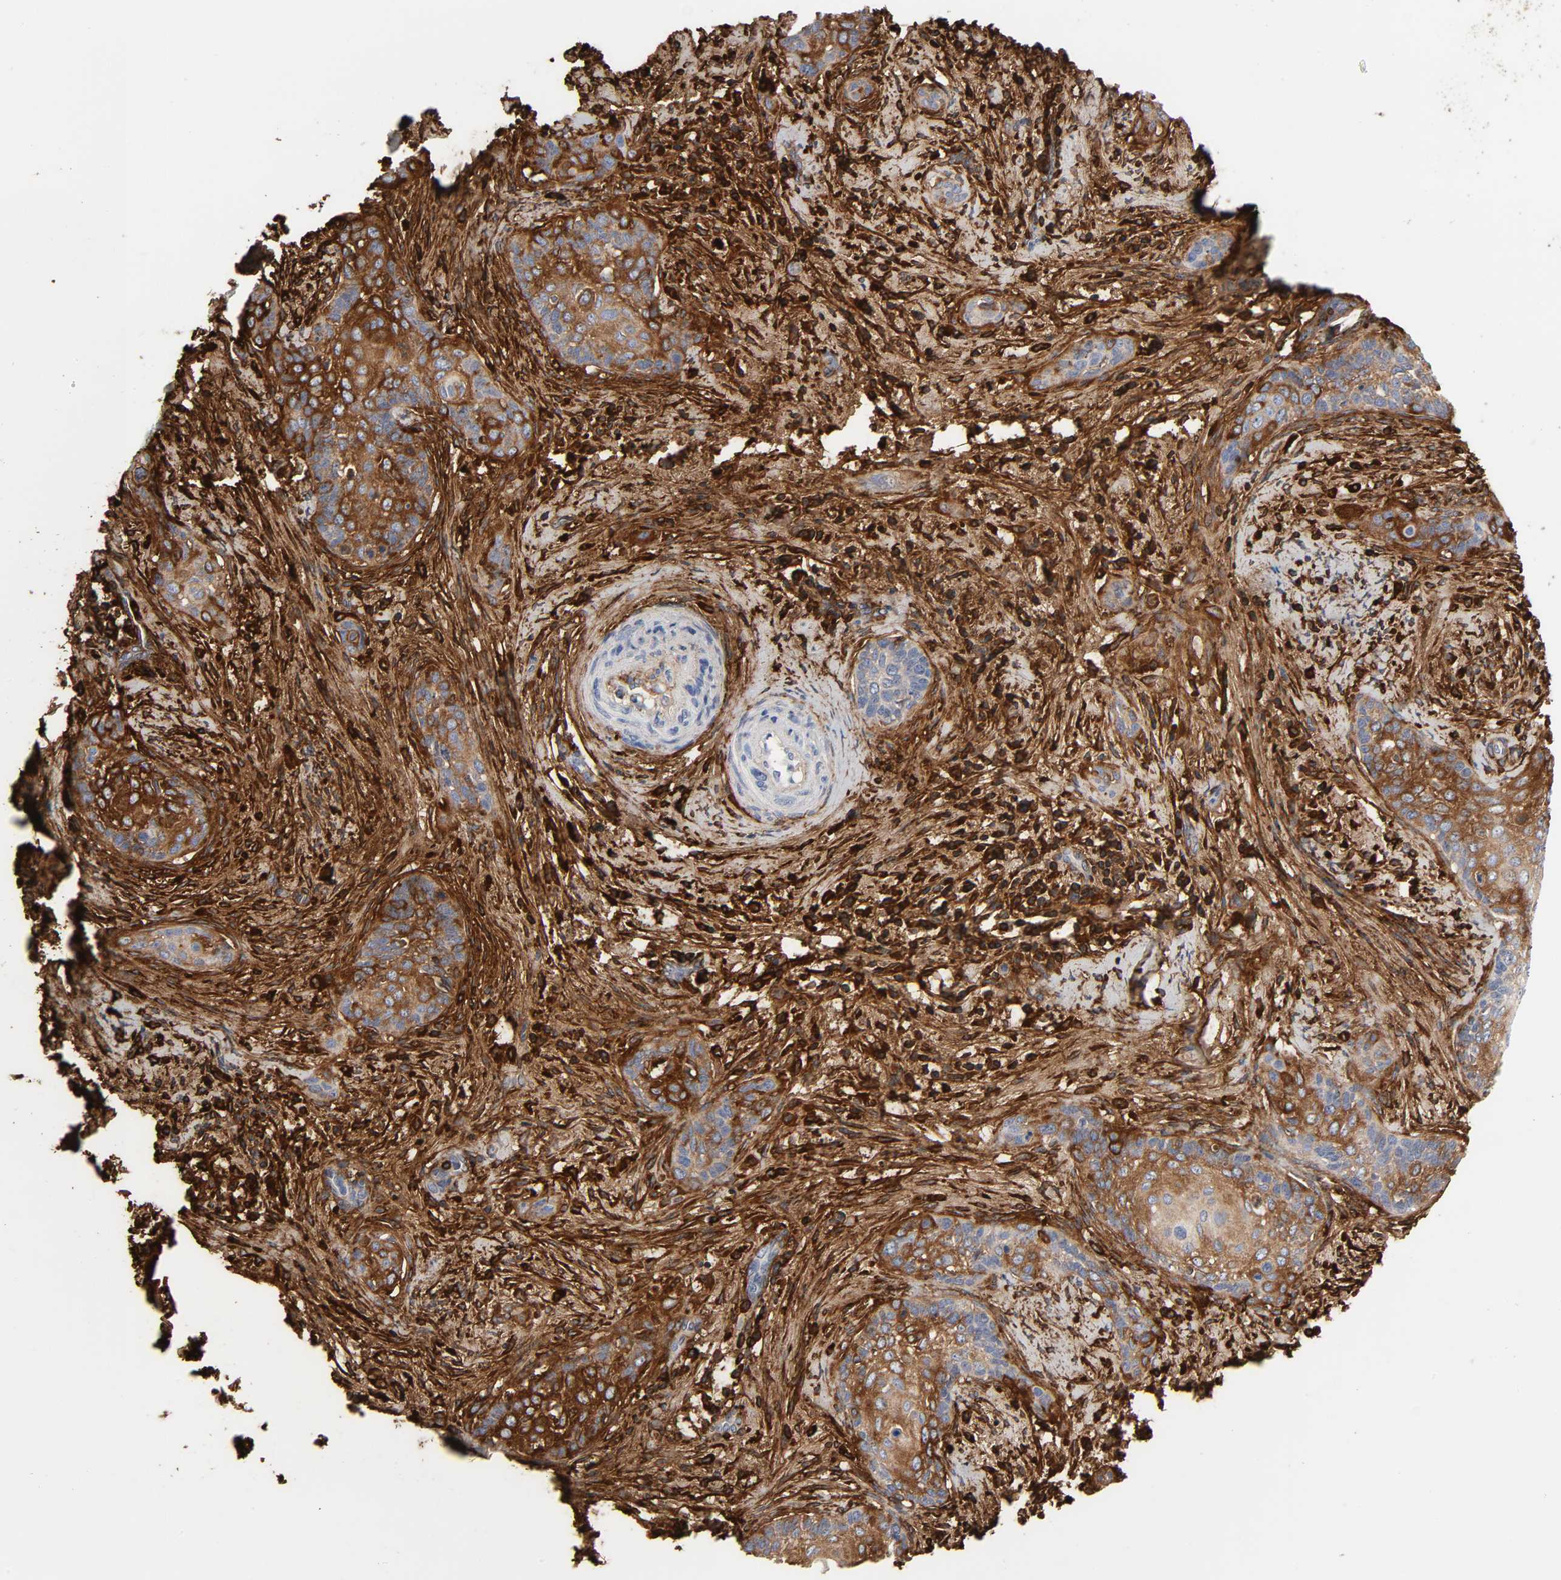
{"staining": {"intensity": "strong", "quantity": ">75%", "location": "cytoplasmic/membranous"}, "tissue": "cervical cancer", "cell_type": "Tumor cells", "image_type": "cancer", "snomed": [{"axis": "morphology", "description": "Squamous cell carcinoma, NOS"}, {"axis": "topography", "description": "Cervix"}], "caption": "Tumor cells reveal high levels of strong cytoplasmic/membranous positivity in approximately >75% of cells in human cervical squamous cell carcinoma.", "gene": "FBLN1", "patient": {"sex": "female", "age": 33}}